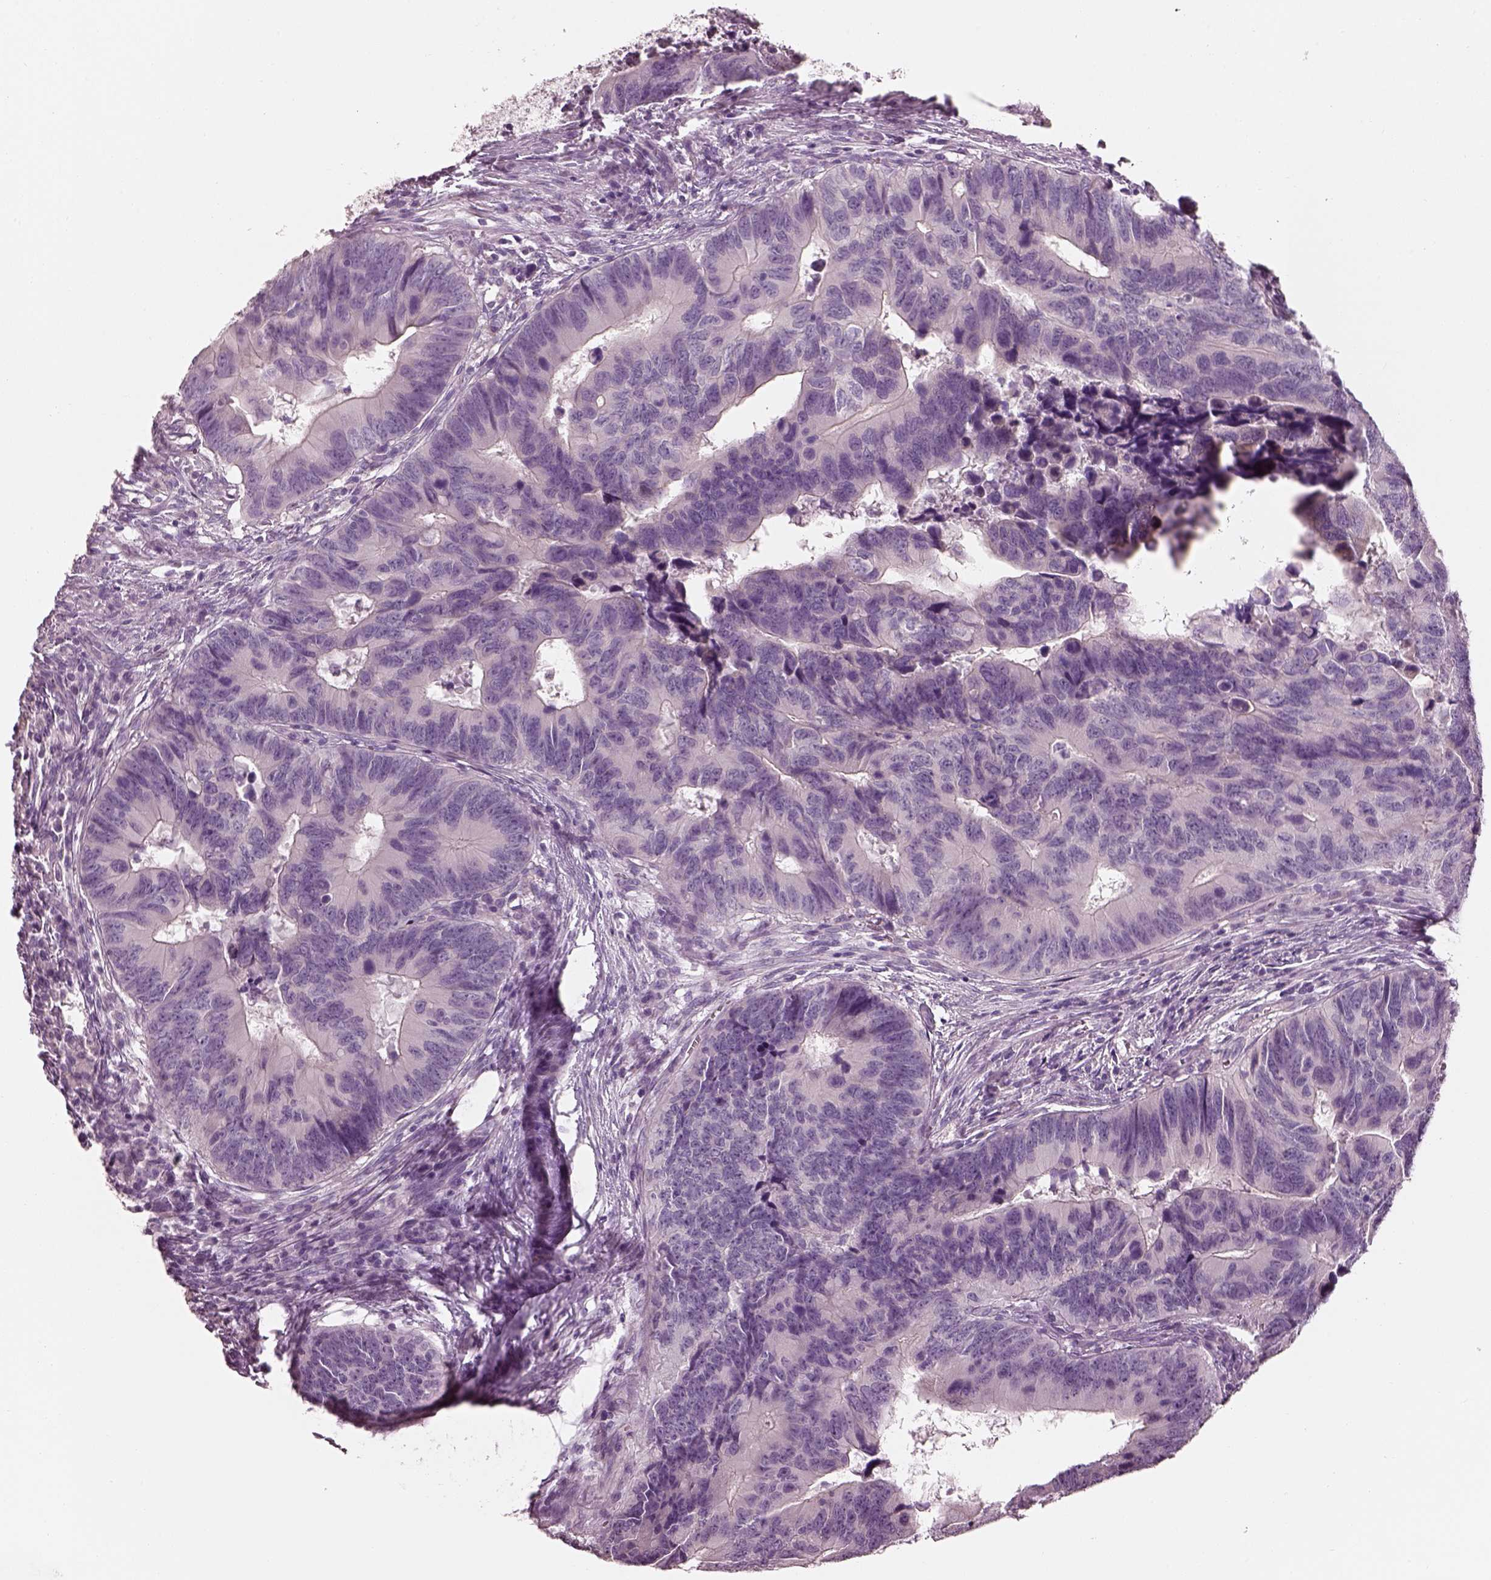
{"staining": {"intensity": "negative", "quantity": "none", "location": "none"}, "tissue": "colorectal cancer", "cell_type": "Tumor cells", "image_type": "cancer", "snomed": [{"axis": "morphology", "description": "Adenocarcinoma, NOS"}, {"axis": "topography", "description": "Colon"}], "caption": "Protein analysis of colorectal cancer exhibits no significant positivity in tumor cells.", "gene": "PNOC", "patient": {"sex": "female", "age": 82}}